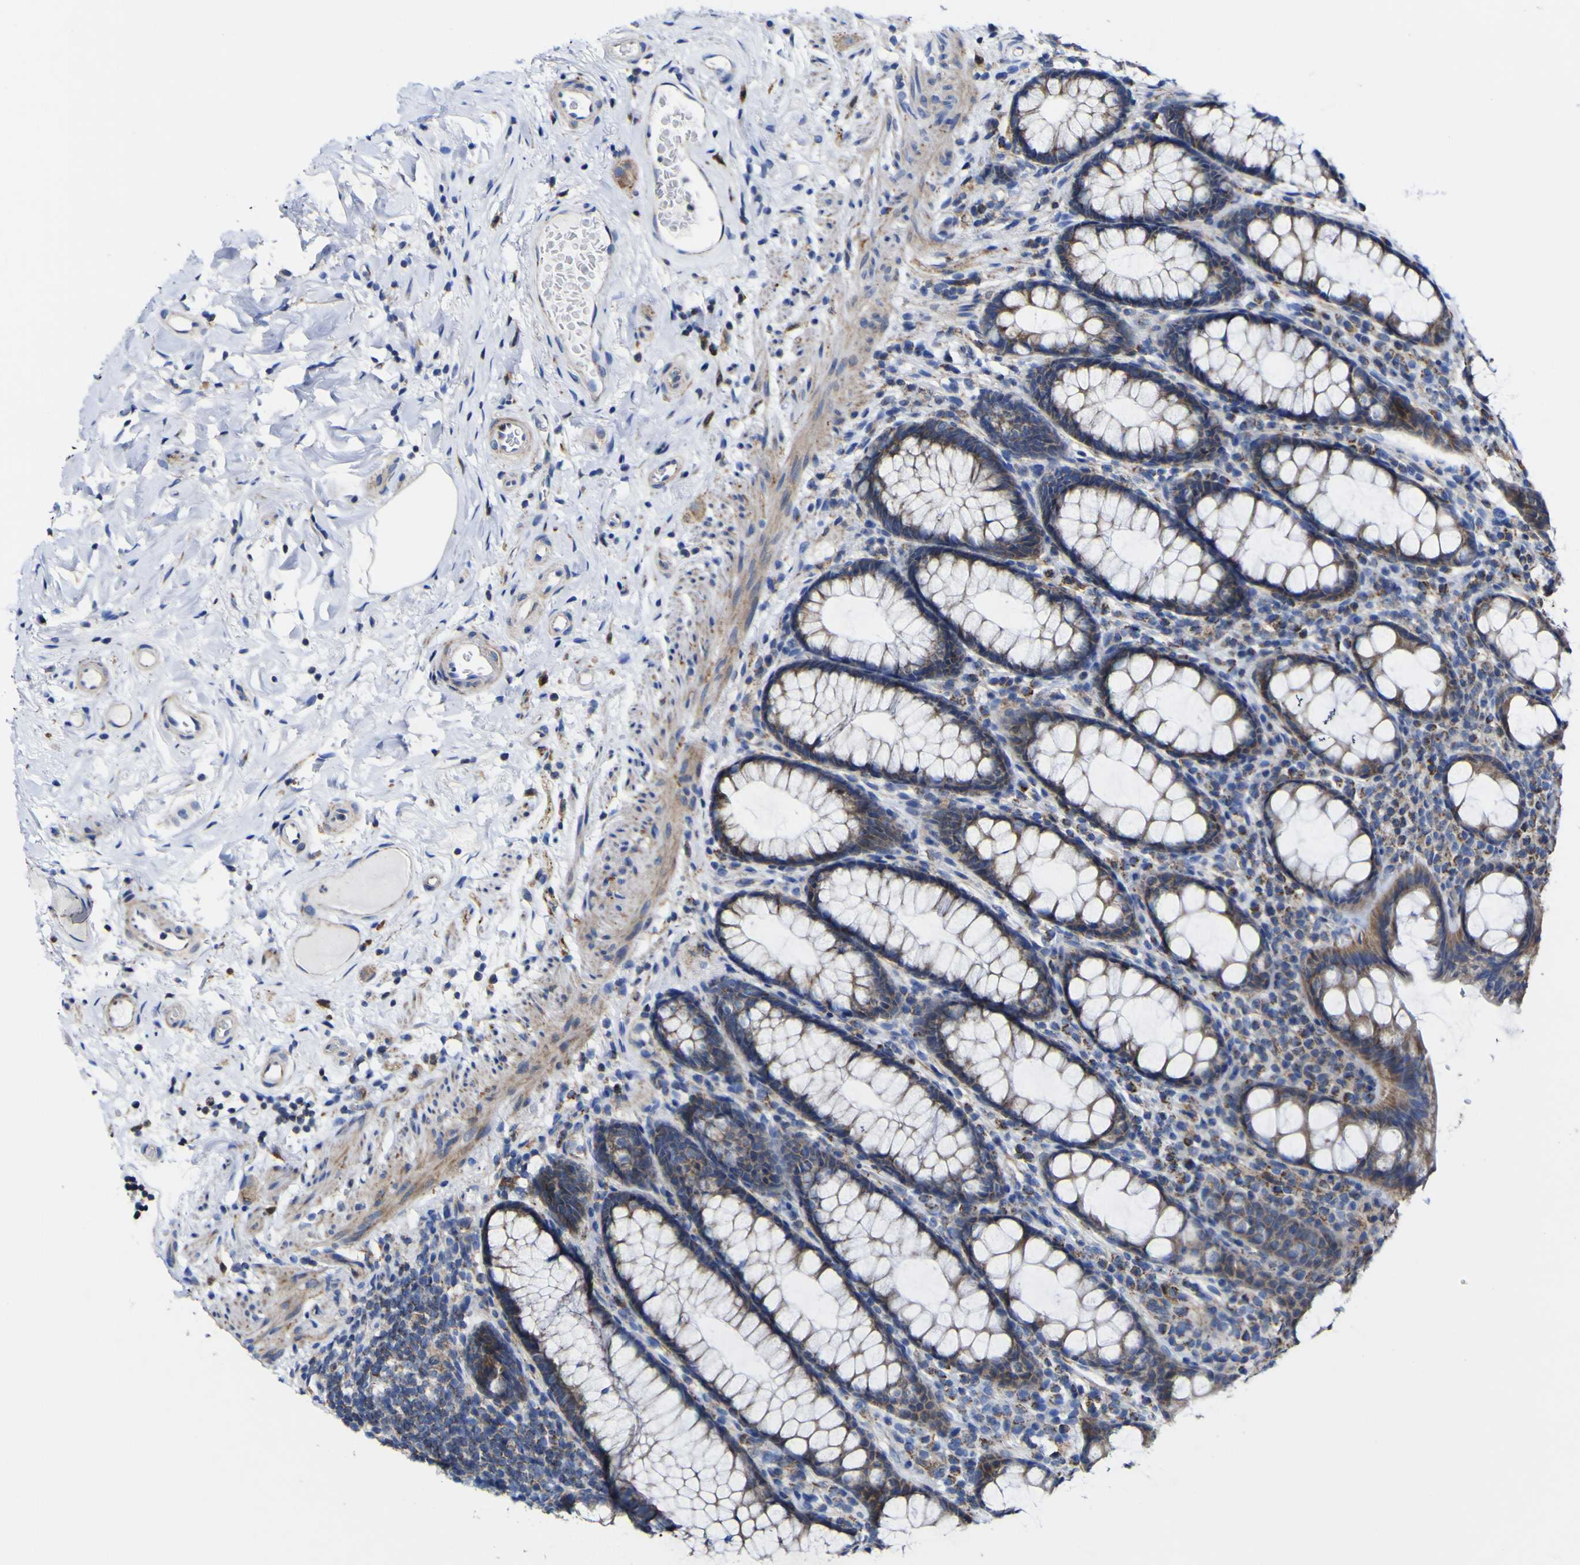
{"staining": {"intensity": "moderate", "quantity": ">75%", "location": "cytoplasmic/membranous"}, "tissue": "rectum", "cell_type": "Glandular cells", "image_type": "normal", "snomed": [{"axis": "morphology", "description": "Normal tissue, NOS"}, {"axis": "topography", "description": "Rectum"}], "caption": "The photomicrograph demonstrates a brown stain indicating the presence of a protein in the cytoplasmic/membranous of glandular cells in rectum. (brown staining indicates protein expression, while blue staining denotes nuclei).", "gene": "CCDC90B", "patient": {"sex": "male", "age": 92}}